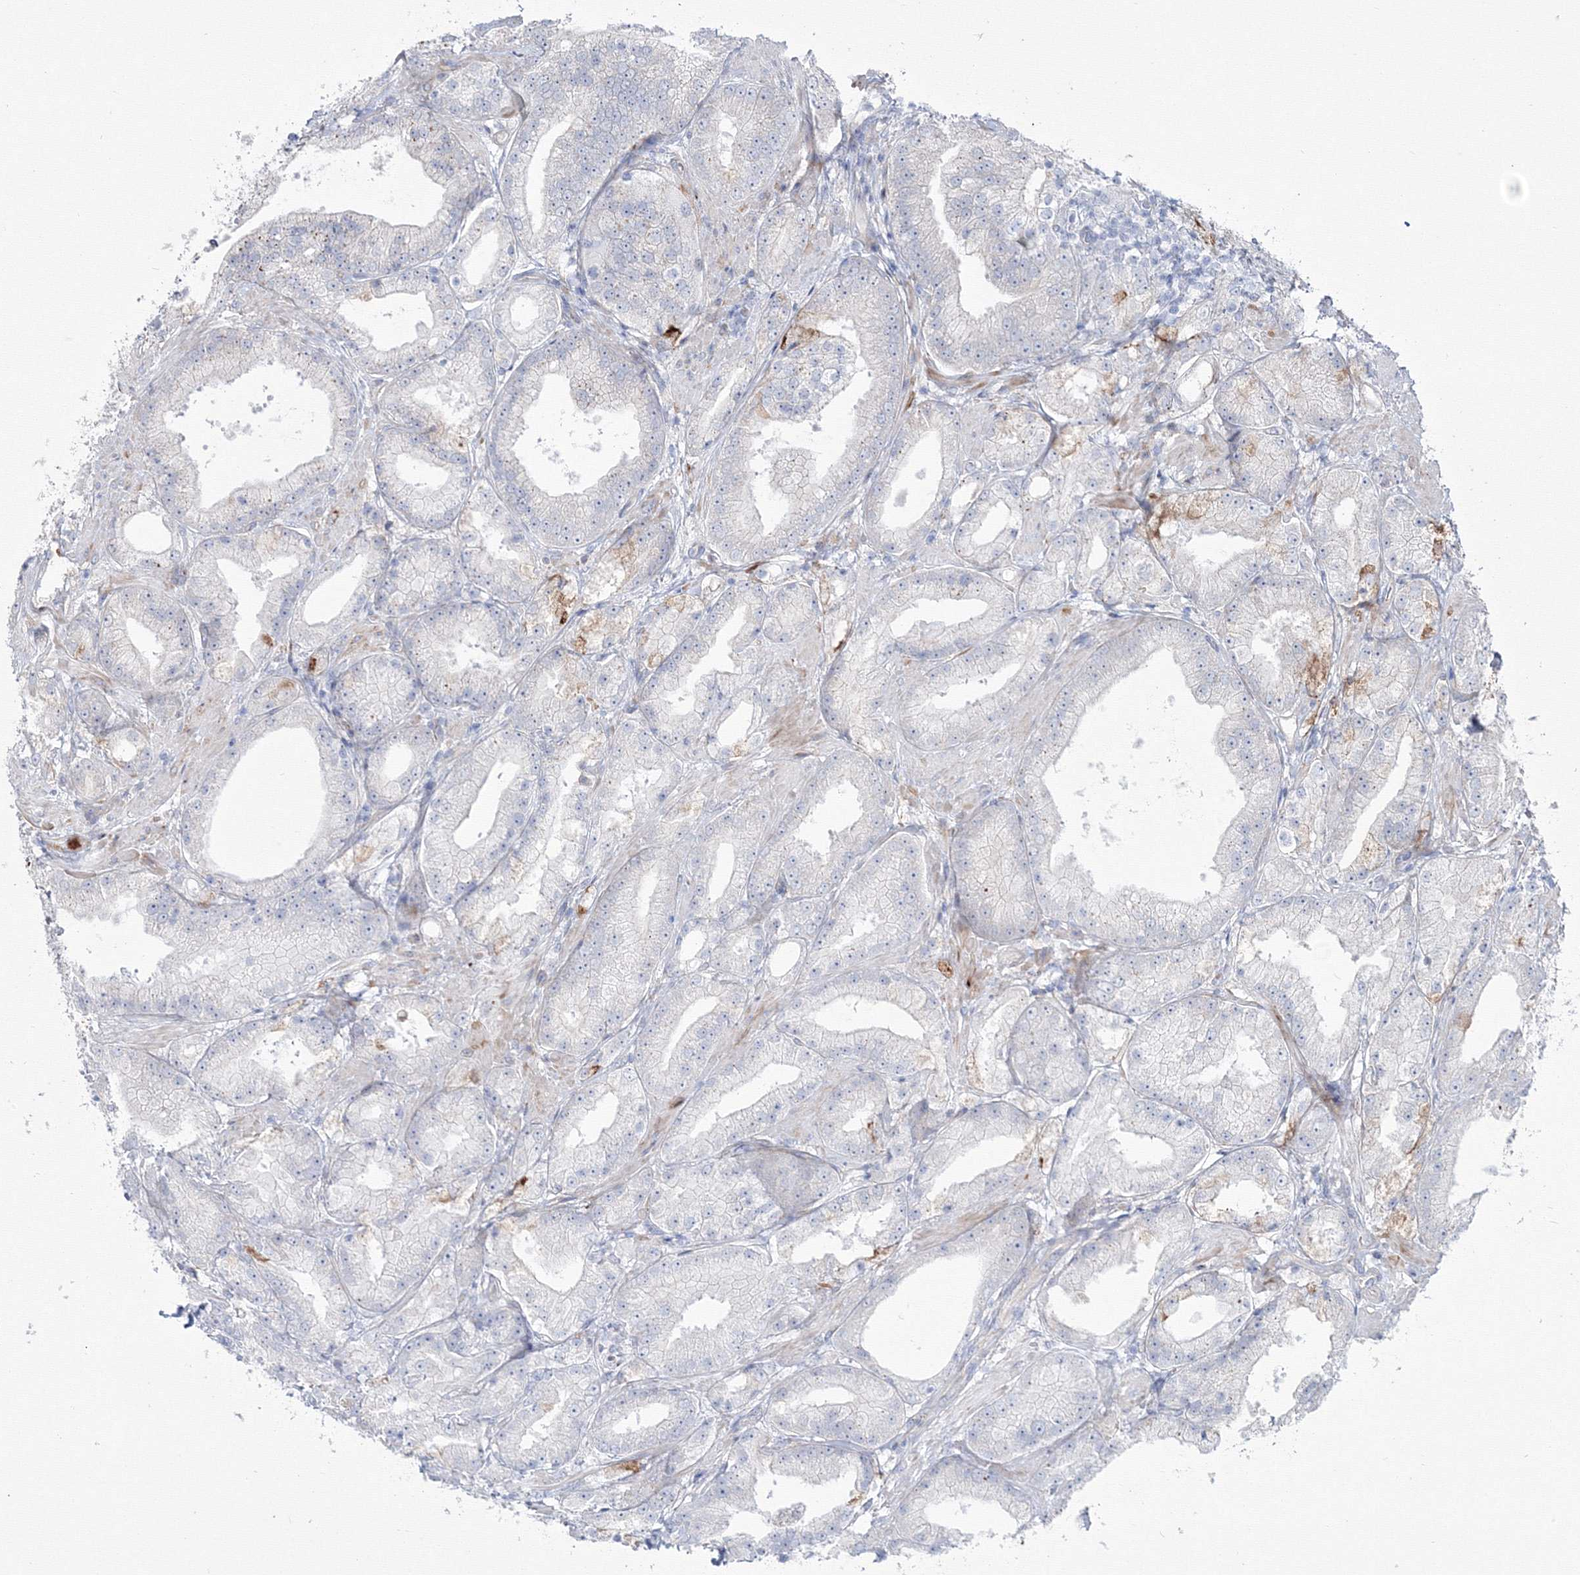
{"staining": {"intensity": "negative", "quantity": "none", "location": "none"}, "tissue": "prostate cancer", "cell_type": "Tumor cells", "image_type": "cancer", "snomed": [{"axis": "morphology", "description": "Adenocarcinoma, Low grade"}, {"axis": "topography", "description": "Prostate"}], "caption": "Tumor cells are negative for protein expression in human adenocarcinoma (low-grade) (prostate).", "gene": "HYAL2", "patient": {"sex": "male", "age": 67}}